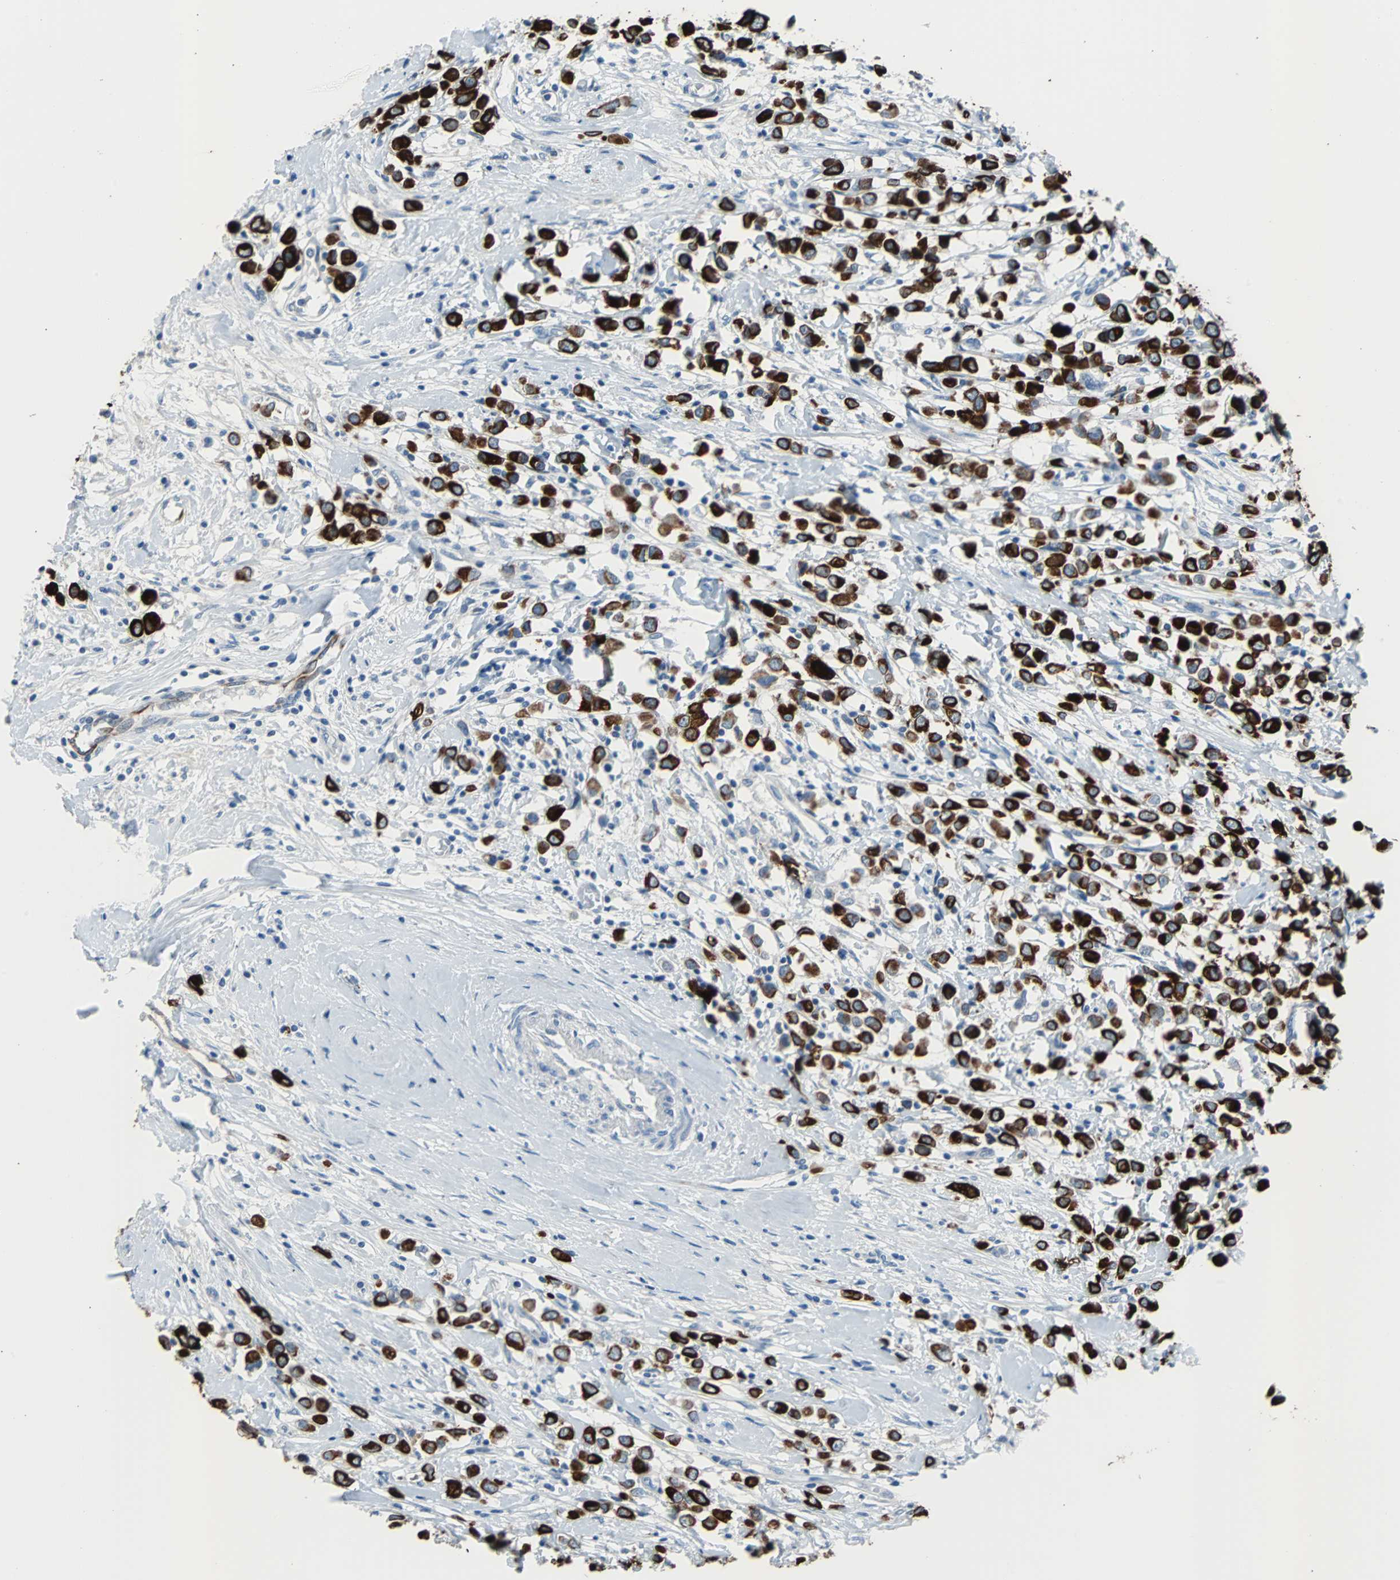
{"staining": {"intensity": "strong", "quantity": ">75%", "location": "cytoplasmic/membranous"}, "tissue": "breast cancer", "cell_type": "Tumor cells", "image_type": "cancer", "snomed": [{"axis": "morphology", "description": "Duct carcinoma"}, {"axis": "topography", "description": "Breast"}], "caption": "Immunohistochemistry staining of breast intraductal carcinoma, which reveals high levels of strong cytoplasmic/membranous staining in about >75% of tumor cells indicating strong cytoplasmic/membranous protein expression. The staining was performed using DAB (brown) for protein detection and nuclei were counterstained in hematoxylin (blue).", "gene": "KRT7", "patient": {"sex": "female", "age": 61}}